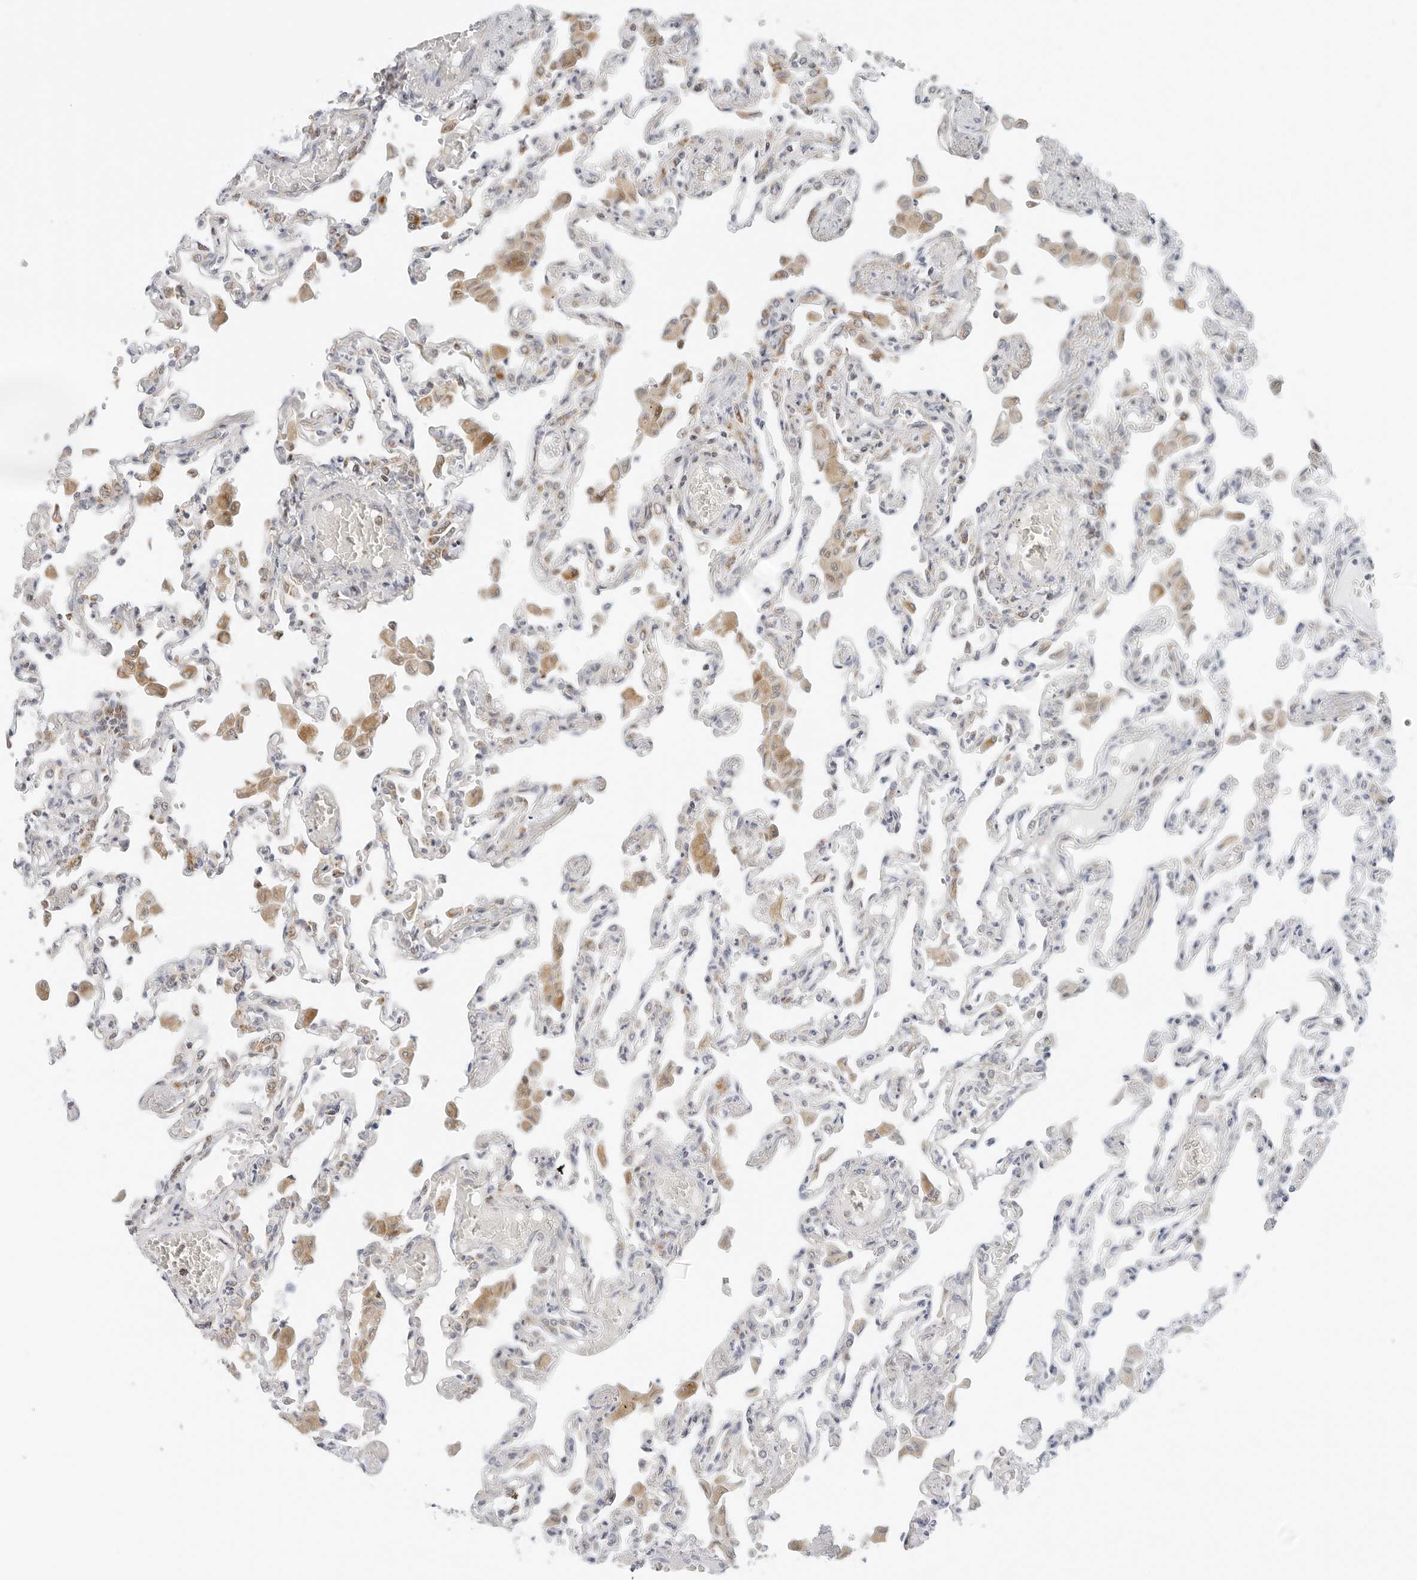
{"staining": {"intensity": "negative", "quantity": "none", "location": "none"}, "tissue": "lung", "cell_type": "Alveolar cells", "image_type": "normal", "snomed": [{"axis": "morphology", "description": "Normal tissue, NOS"}, {"axis": "topography", "description": "Bronchus"}, {"axis": "topography", "description": "Lung"}], "caption": "A micrograph of human lung is negative for staining in alveolar cells.", "gene": "RC3H1", "patient": {"sex": "female", "age": 49}}